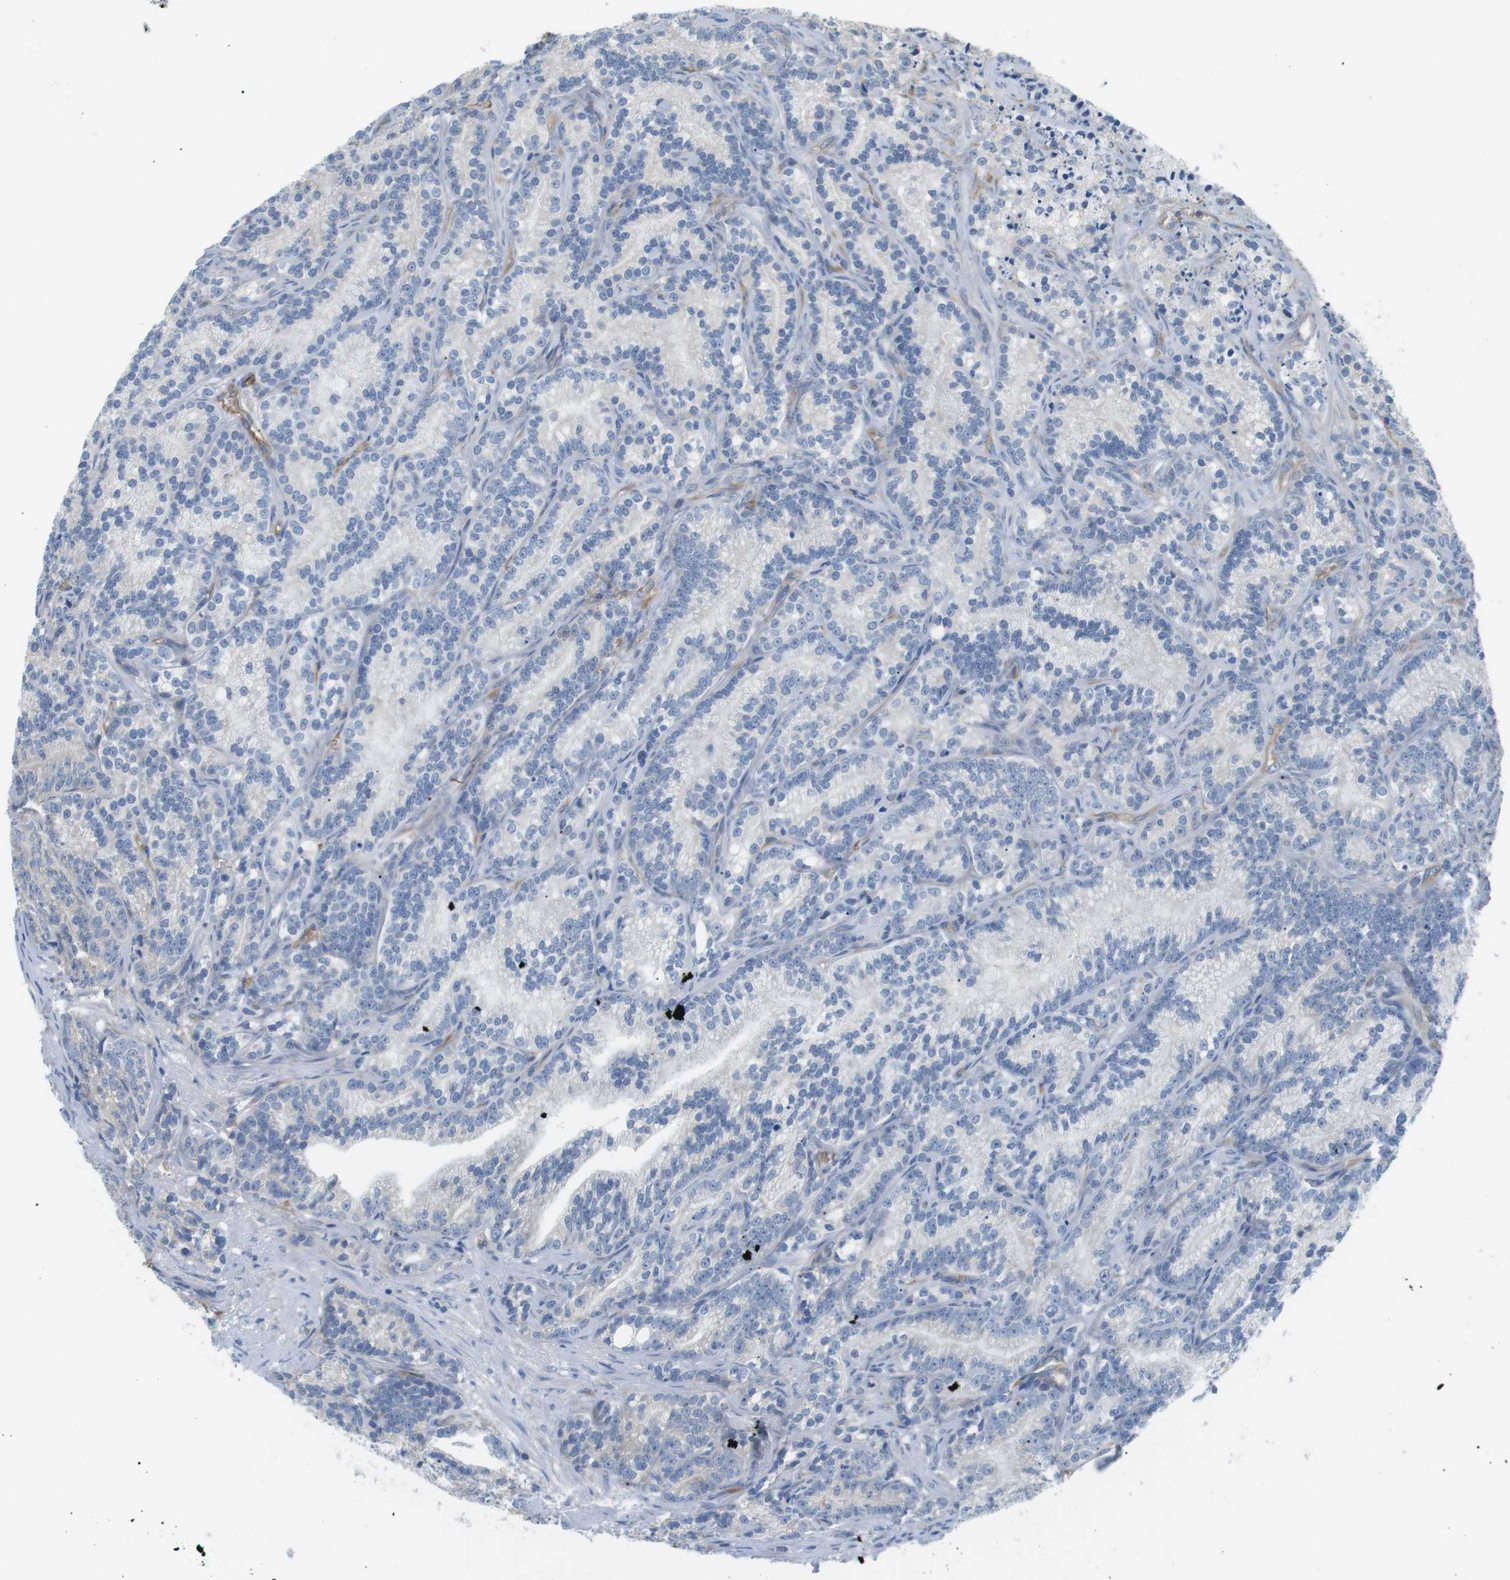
{"staining": {"intensity": "negative", "quantity": "none", "location": "none"}, "tissue": "prostate cancer", "cell_type": "Tumor cells", "image_type": "cancer", "snomed": [{"axis": "morphology", "description": "Adenocarcinoma, Low grade"}, {"axis": "topography", "description": "Prostate"}], "caption": "Tumor cells are negative for brown protein staining in prostate cancer.", "gene": "ADCY10", "patient": {"sex": "male", "age": 89}}